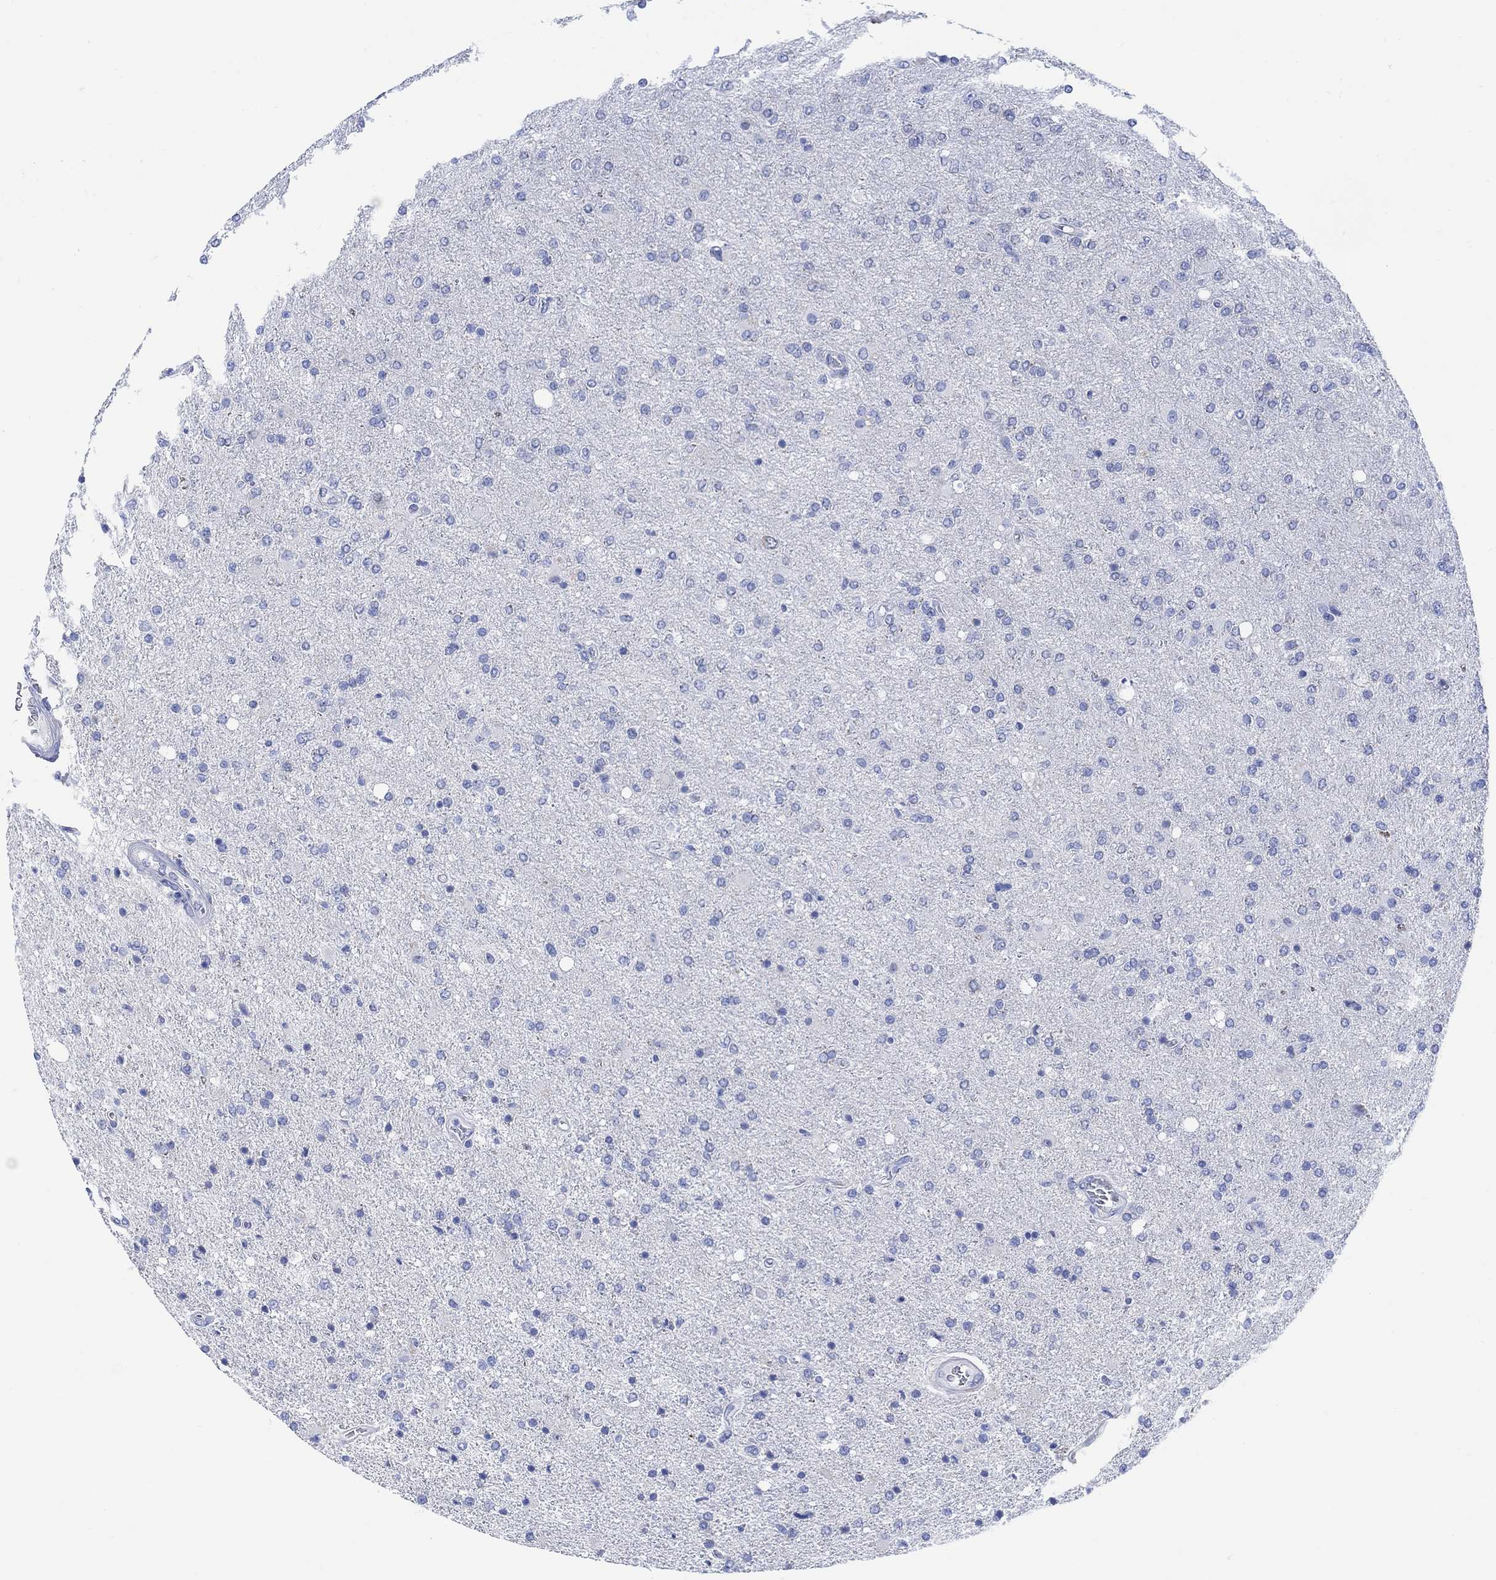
{"staining": {"intensity": "negative", "quantity": "none", "location": "none"}, "tissue": "glioma", "cell_type": "Tumor cells", "image_type": "cancer", "snomed": [{"axis": "morphology", "description": "Glioma, malignant, High grade"}, {"axis": "topography", "description": "Cerebral cortex"}], "caption": "Tumor cells are negative for protein expression in human glioma.", "gene": "MYL1", "patient": {"sex": "male", "age": 70}}